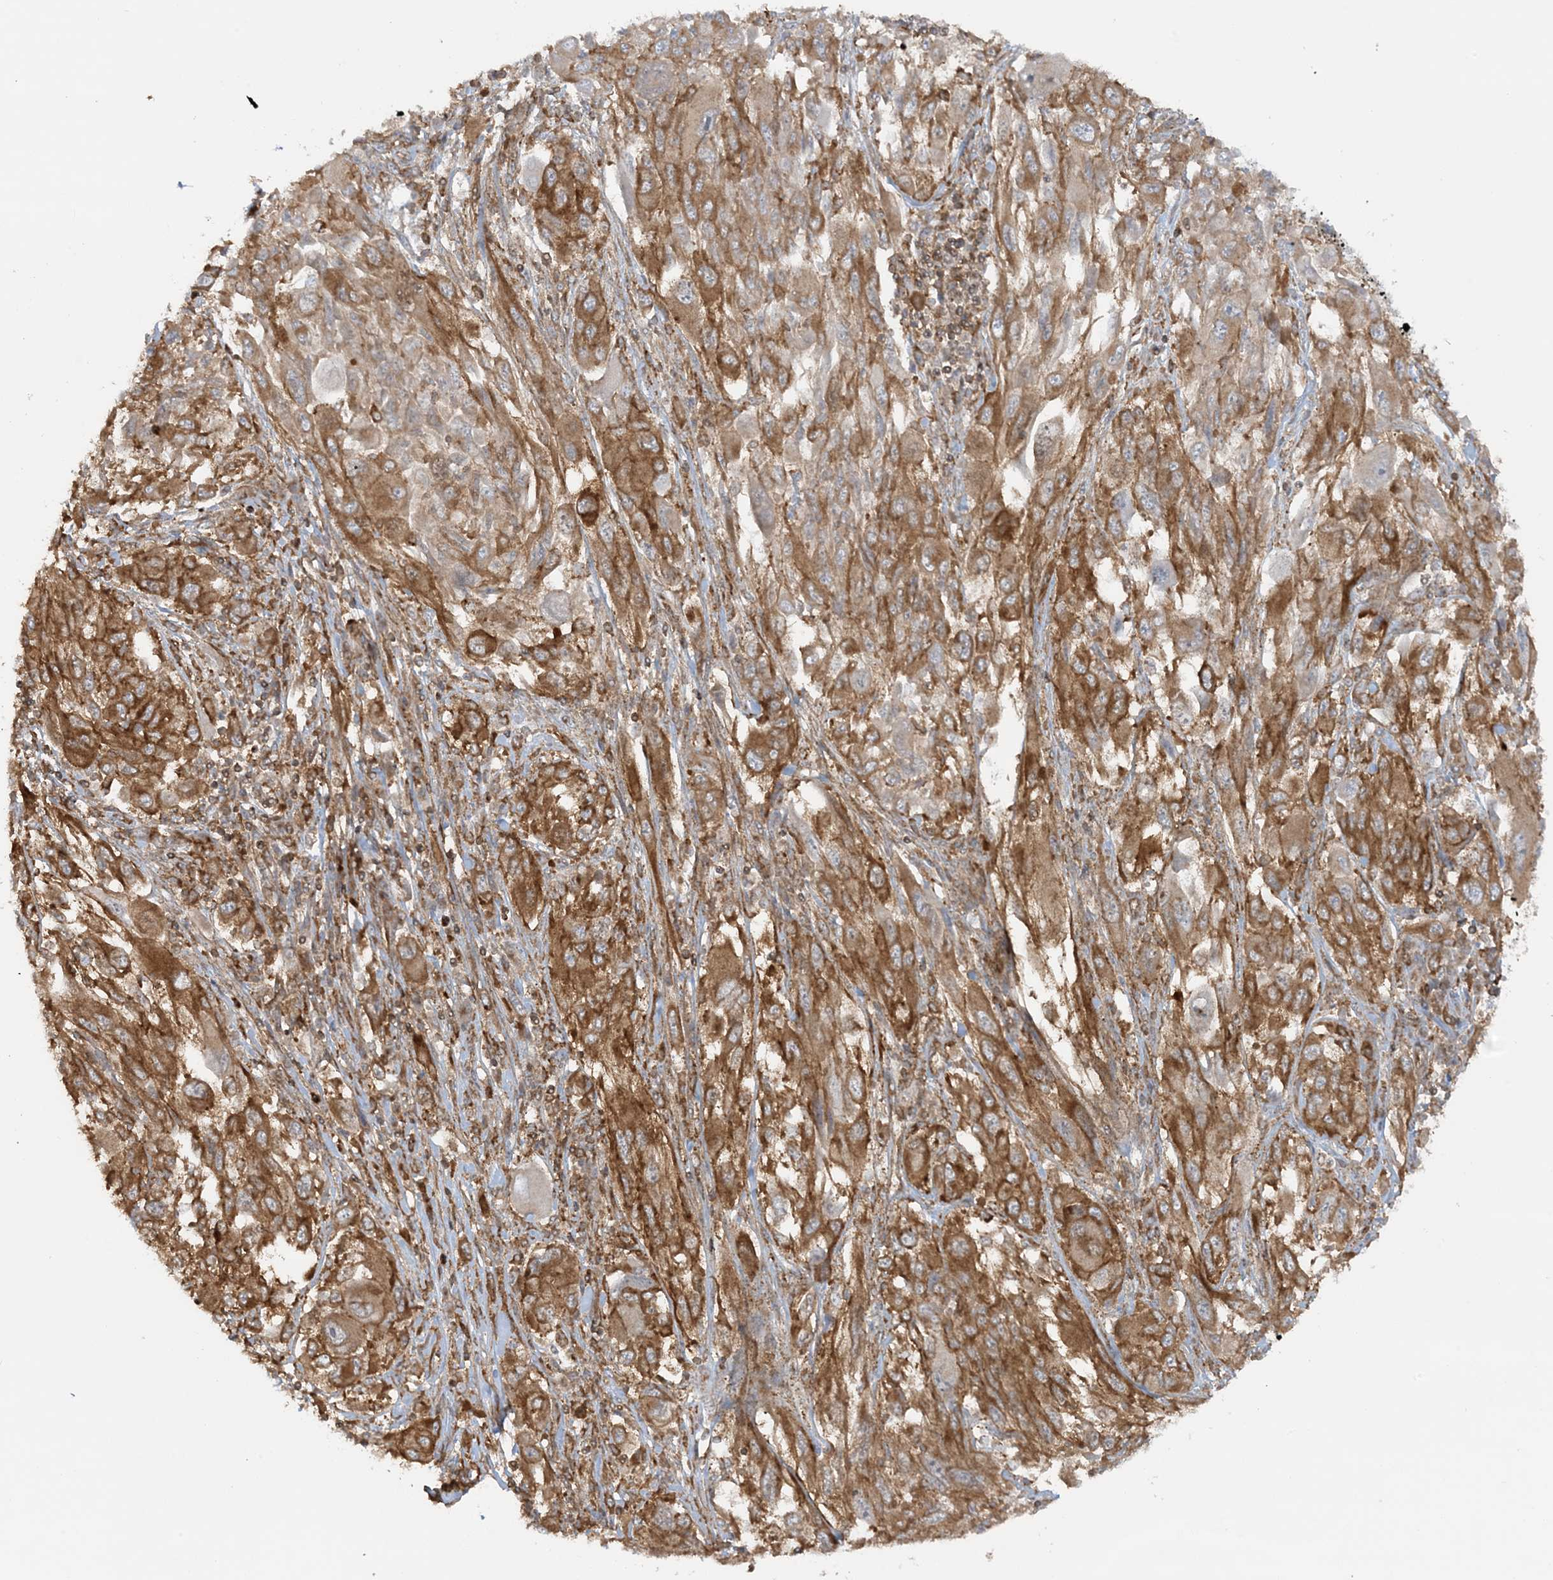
{"staining": {"intensity": "moderate", "quantity": ">75%", "location": "cytoplasmic/membranous"}, "tissue": "melanoma", "cell_type": "Tumor cells", "image_type": "cancer", "snomed": [{"axis": "morphology", "description": "Malignant melanoma, NOS"}, {"axis": "topography", "description": "Skin"}], "caption": "Brown immunohistochemical staining in human malignant melanoma displays moderate cytoplasmic/membranous expression in approximately >75% of tumor cells.", "gene": "STAM2", "patient": {"sex": "female", "age": 91}}